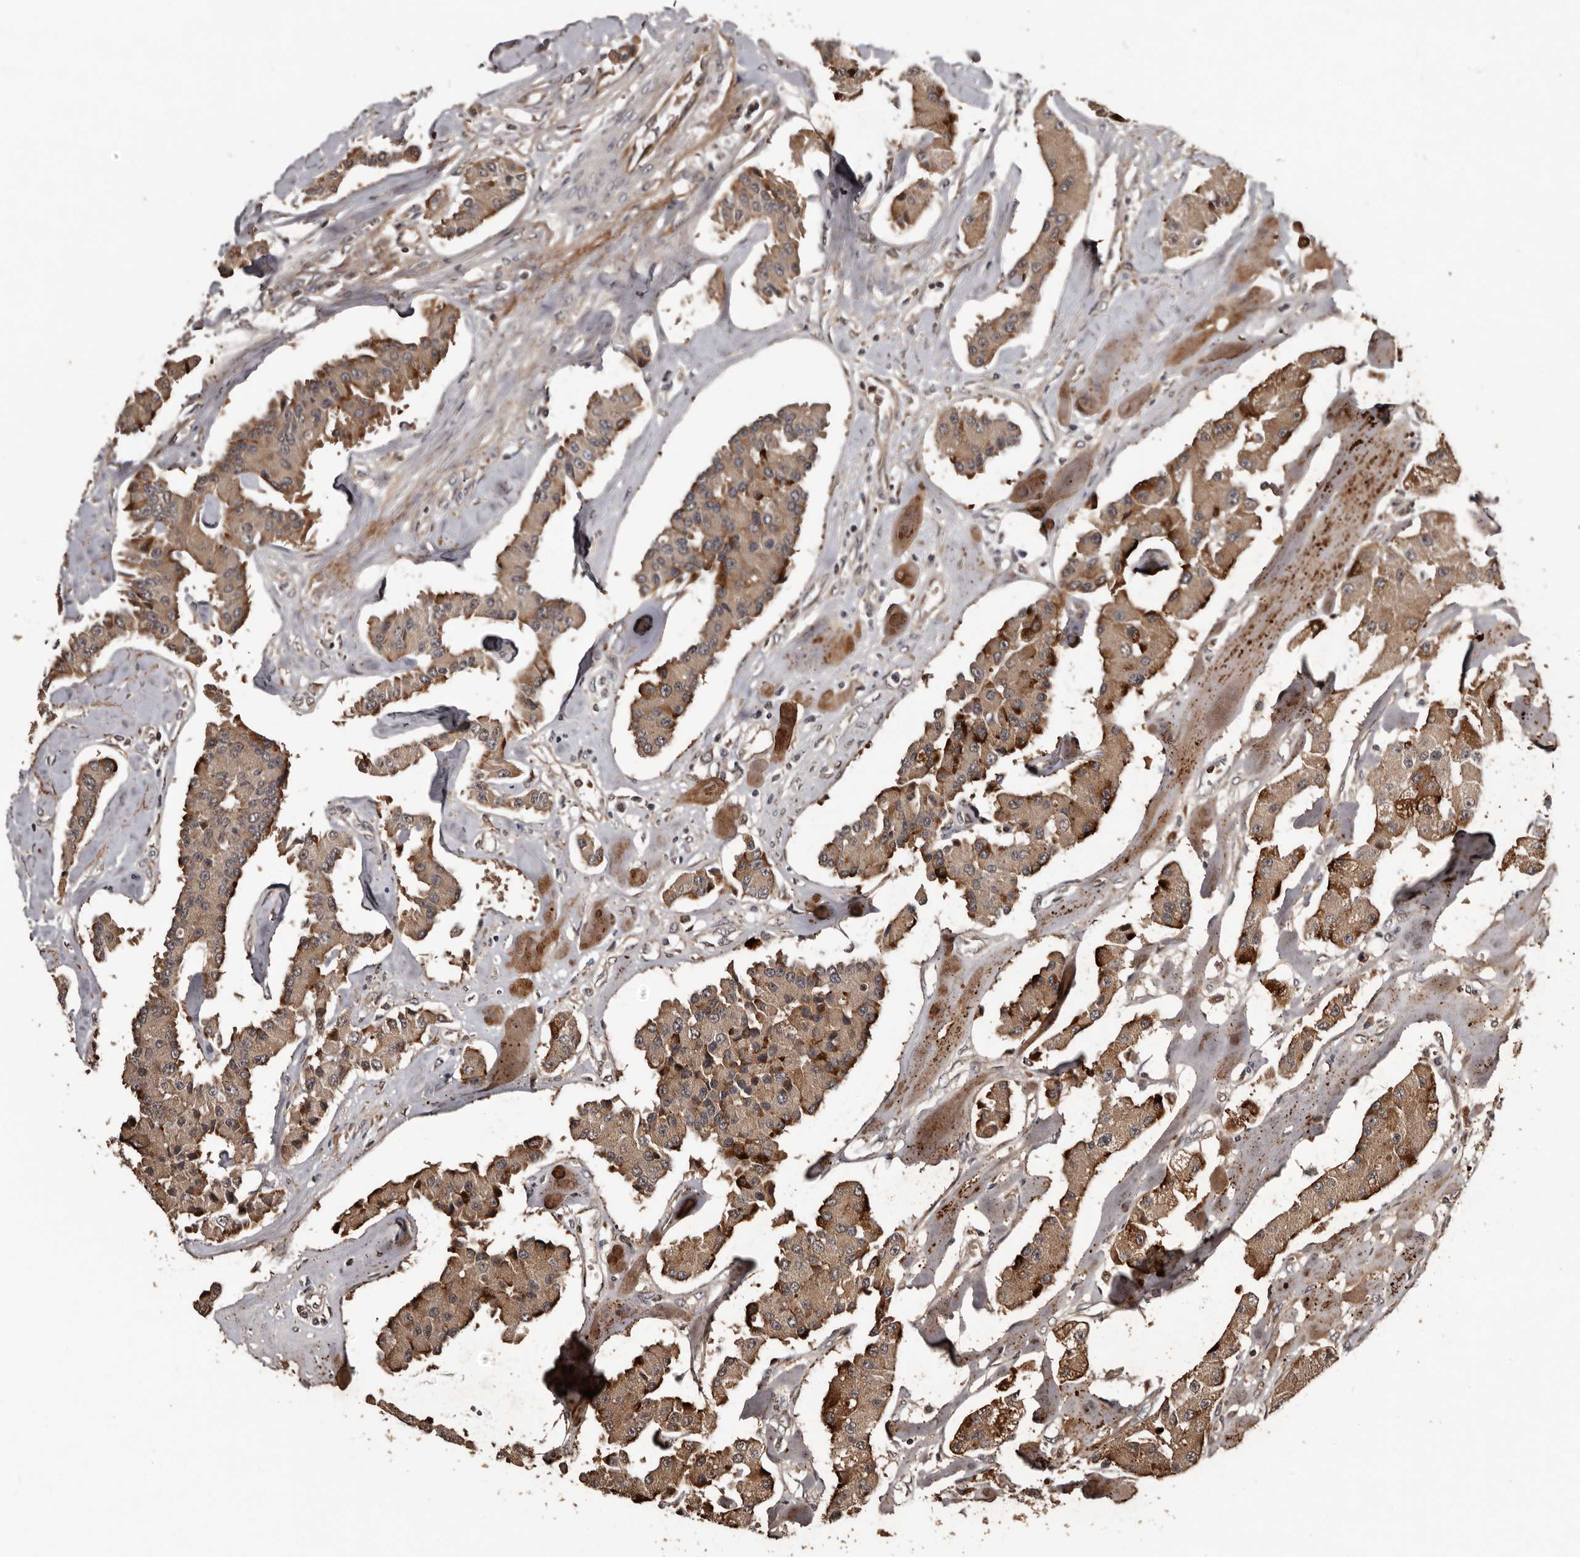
{"staining": {"intensity": "moderate", "quantity": ">75%", "location": "cytoplasmic/membranous"}, "tissue": "carcinoid", "cell_type": "Tumor cells", "image_type": "cancer", "snomed": [{"axis": "morphology", "description": "Carcinoid, malignant, NOS"}, {"axis": "topography", "description": "Pancreas"}], "caption": "Carcinoid was stained to show a protein in brown. There is medium levels of moderate cytoplasmic/membranous positivity in approximately >75% of tumor cells.", "gene": "SERTAD4", "patient": {"sex": "male", "age": 41}}